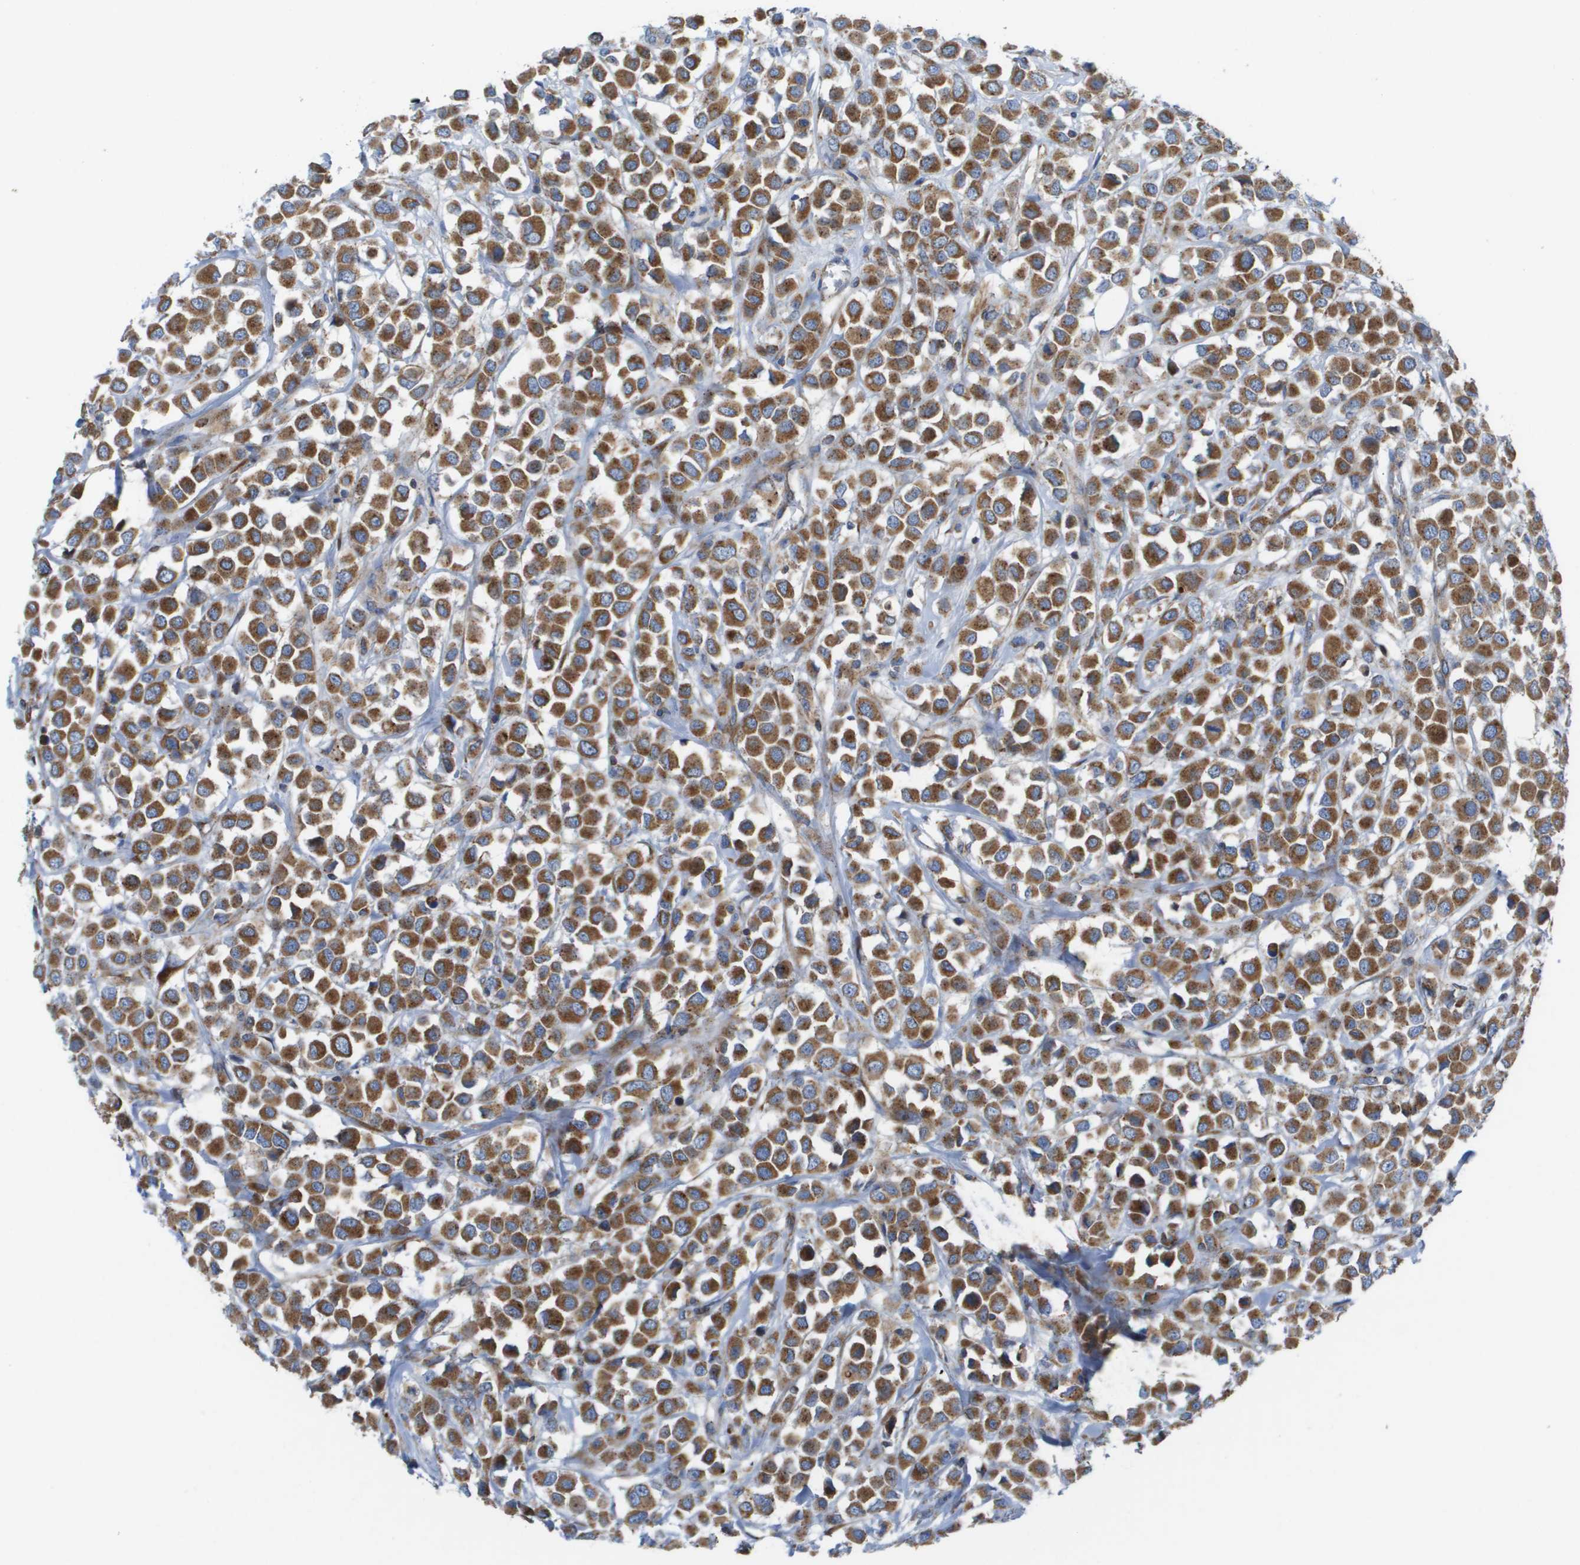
{"staining": {"intensity": "moderate", "quantity": ">75%", "location": "cytoplasmic/membranous"}, "tissue": "breast cancer", "cell_type": "Tumor cells", "image_type": "cancer", "snomed": [{"axis": "morphology", "description": "Duct carcinoma"}, {"axis": "topography", "description": "Breast"}], "caption": "High-power microscopy captured an immunohistochemistry (IHC) image of breast invasive ductal carcinoma, revealing moderate cytoplasmic/membranous staining in about >75% of tumor cells. (Stains: DAB in brown, nuclei in blue, Microscopy: brightfield microscopy at high magnification).", "gene": "FIS1", "patient": {"sex": "female", "age": 61}}